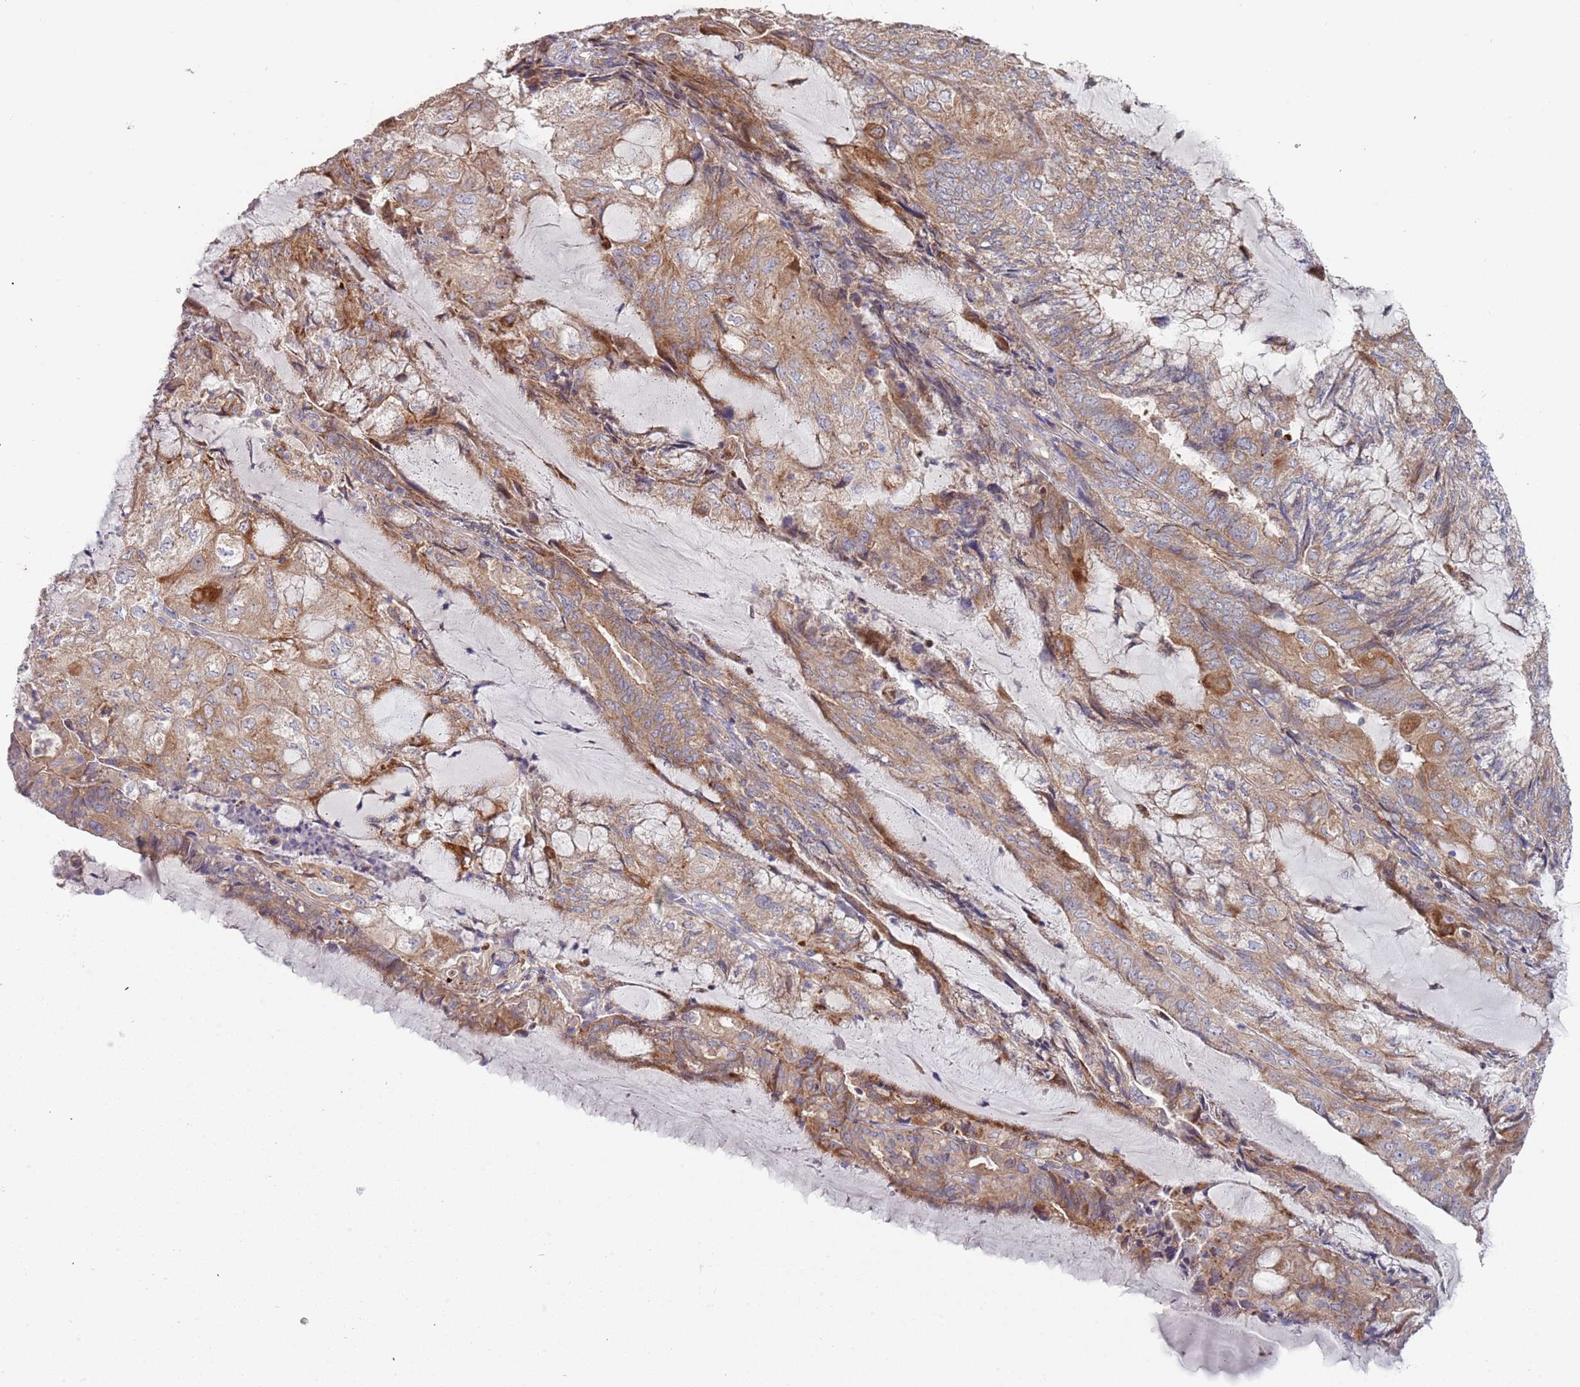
{"staining": {"intensity": "moderate", "quantity": ">75%", "location": "cytoplasmic/membranous"}, "tissue": "endometrial cancer", "cell_type": "Tumor cells", "image_type": "cancer", "snomed": [{"axis": "morphology", "description": "Adenocarcinoma, NOS"}, {"axis": "topography", "description": "Endometrium"}], "caption": "Protein analysis of endometrial adenocarcinoma tissue demonstrates moderate cytoplasmic/membranous staining in approximately >75% of tumor cells.", "gene": "ABCC10", "patient": {"sex": "female", "age": 81}}